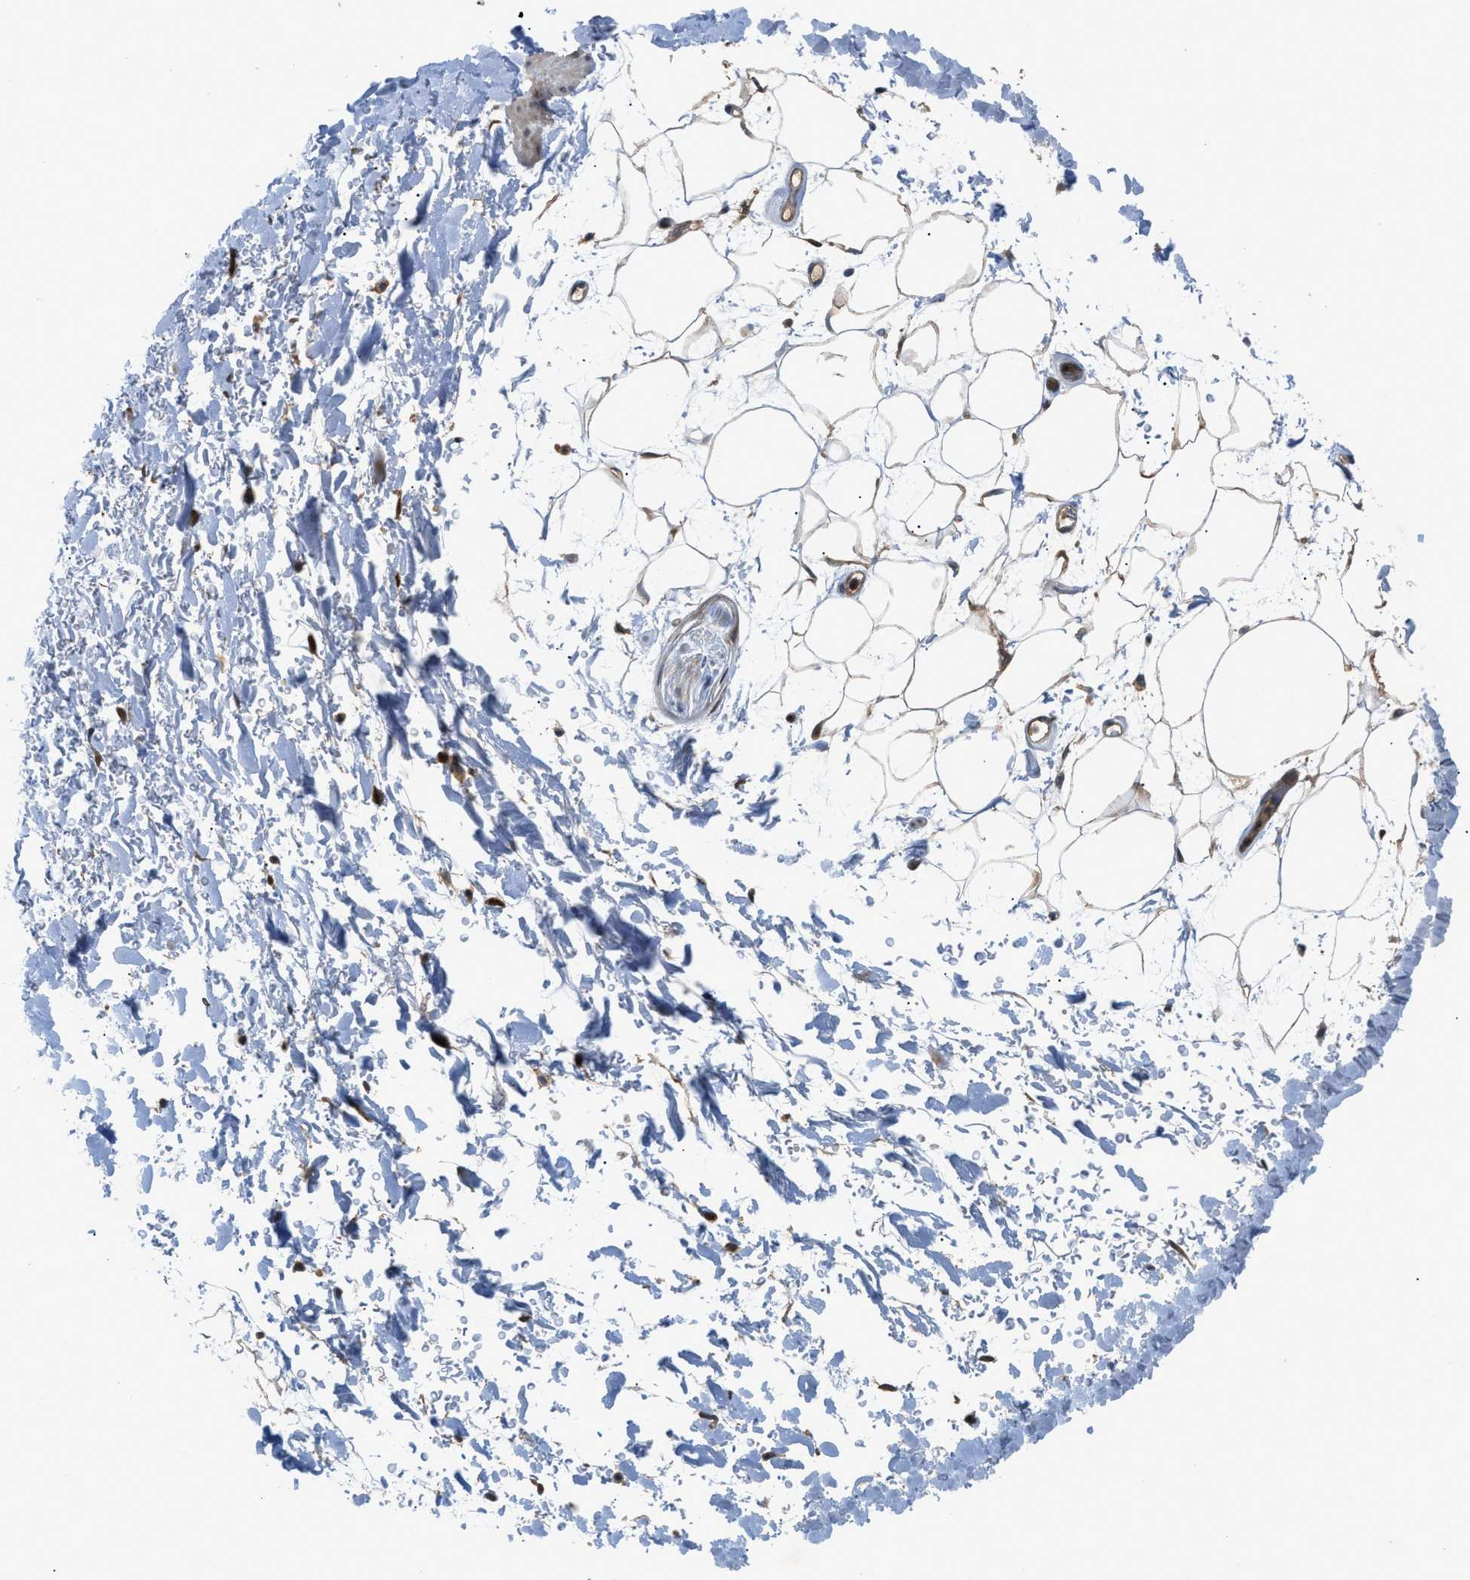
{"staining": {"intensity": "weak", "quantity": "25%-75%", "location": "cytoplasmic/membranous"}, "tissue": "adipose tissue", "cell_type": "Adipocytes", "image_type": "normal", "snomed": [{"axis": "morphology", "description": "Normal tissue, NOS"}, {"axis": "topography", "description": "Soft tissue"}], "caption": "Immunohistochemistry staining of normal adipose tissue, which displays low levels of weak cytoplasmic/membranous expression in approximately 25%-75% of adipocytes indicating weak cytoplasmic/membranous protein positivity. The staining was performed using DAB (3,3'-diaminobenzidine) (brown) for protein detection and nuclei were counterstained in hematoxylin (blue).", "gene": "TRAK2", "patient": {"sex": "male", "age": 72}}